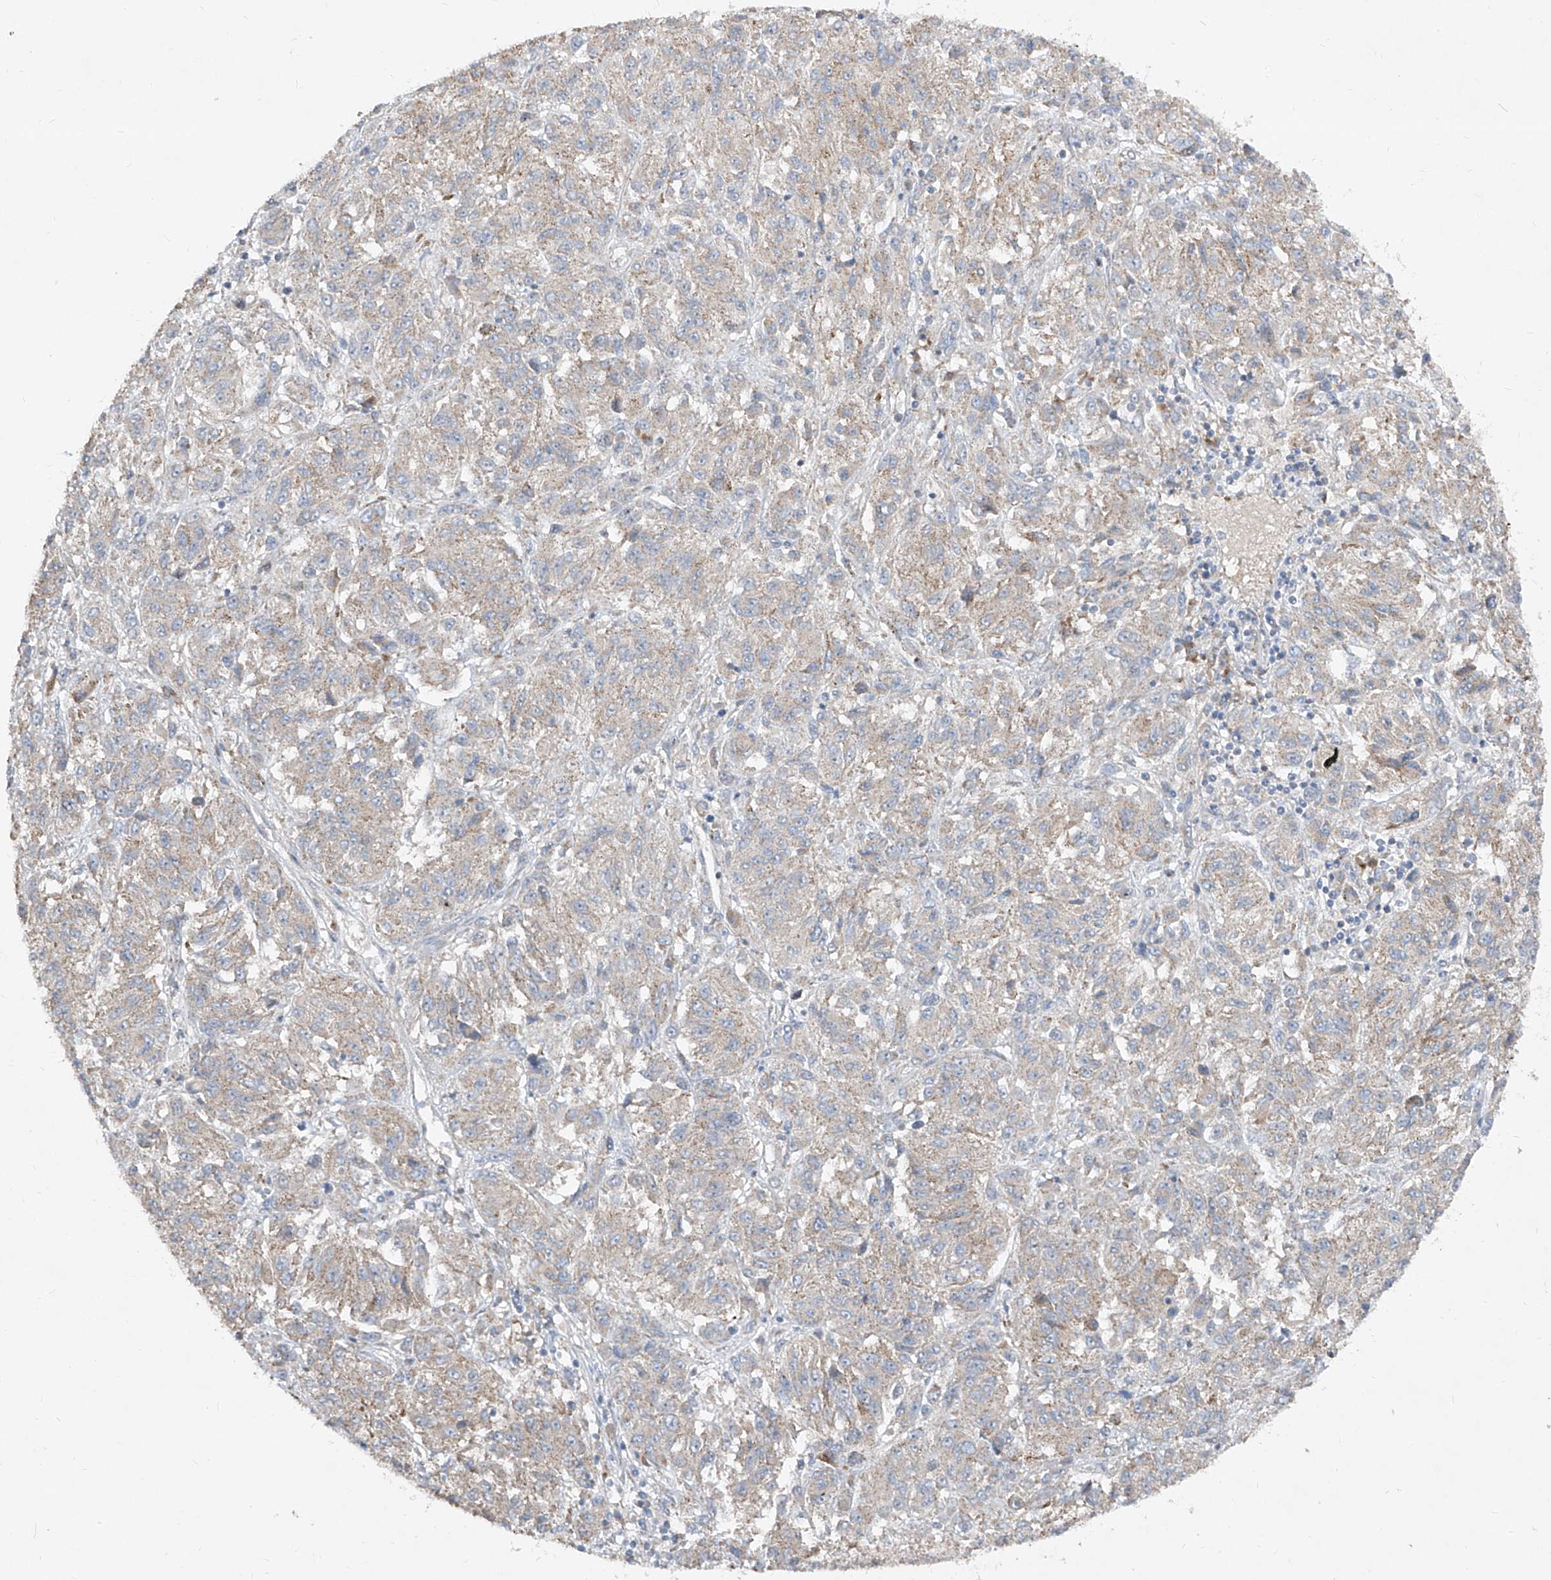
{"staining": {"intensity": "weak", "quantity": "<25%", "location": "cytoplasmic/membranous"}, "tissue": "melanoma", "cell_type": "Tumor cells", "image_type": "cancer", "snomed": [{"axis": "morphology", "description": "Malignant melanoma, Metastatic site"}, {"axis": "topography", "description": "Lung"}], "caption": "Micrograph shows no protein expression in tumor cells of malignant melanoma (metastatic site) tissue.", "gene": "ABCD3", "patient": {"sex": "male", "age": 64}}